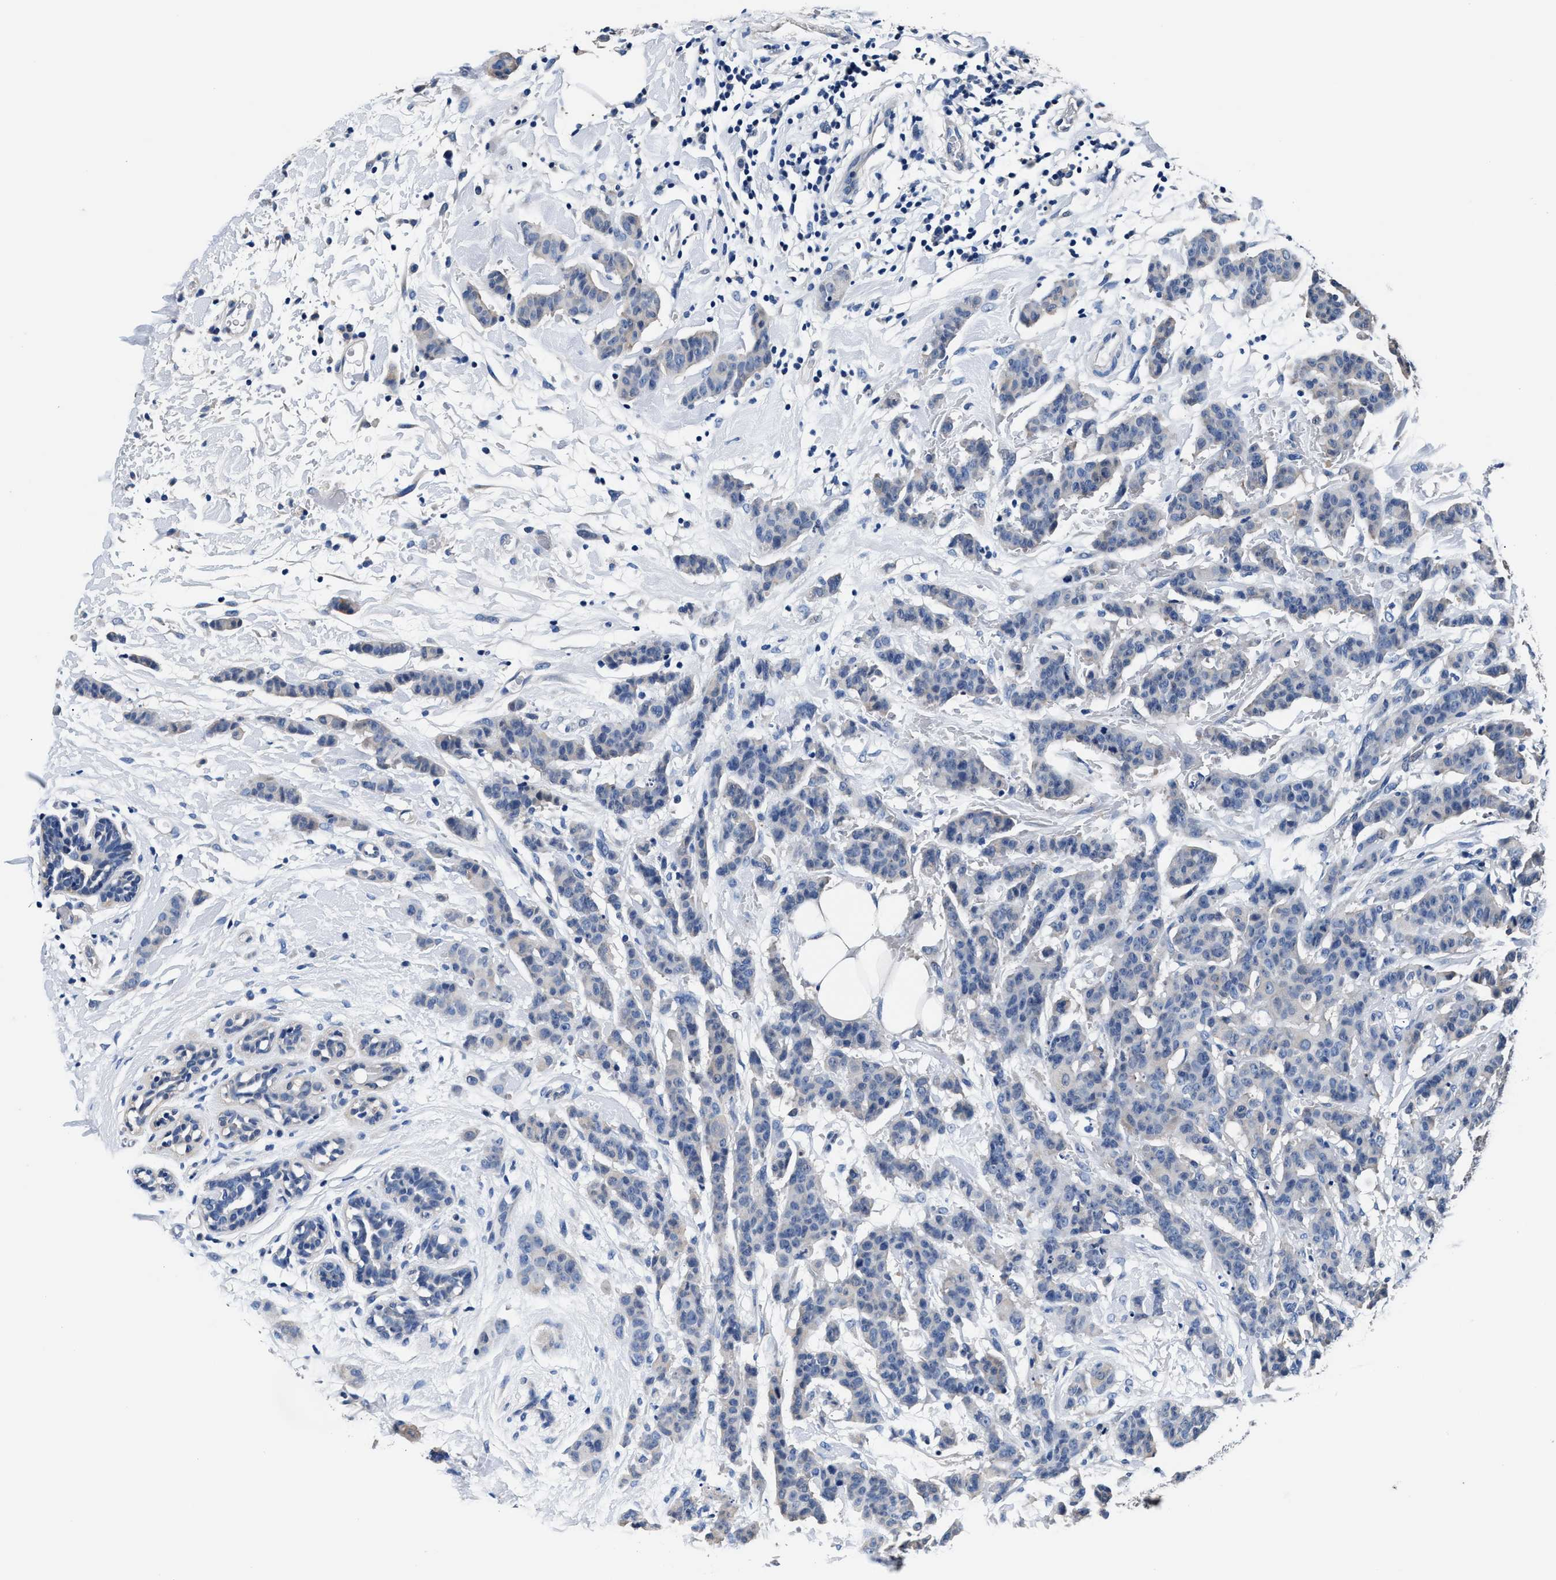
{"staining": {"intensity": "negative", "quantity": "none", "location": "none"}, "tissue": "breast cancer", "cell_type": "Tumor cells", "image_type": "cancer", "snomed": [{"axis": "morphology", "description": "Normal tissue, NOS"}, {"axis": "morphology", "description": "Duct carcinoma"}, {"axis": "topography", "description": "Breast"}], "caption": "The immunohistochemistry micrograph has no significant expression in tumor cells of breast invasive ductal carcinoma tissue.", "gene": "GSTM1", "patient": {"sex": "female", "age": 40}}